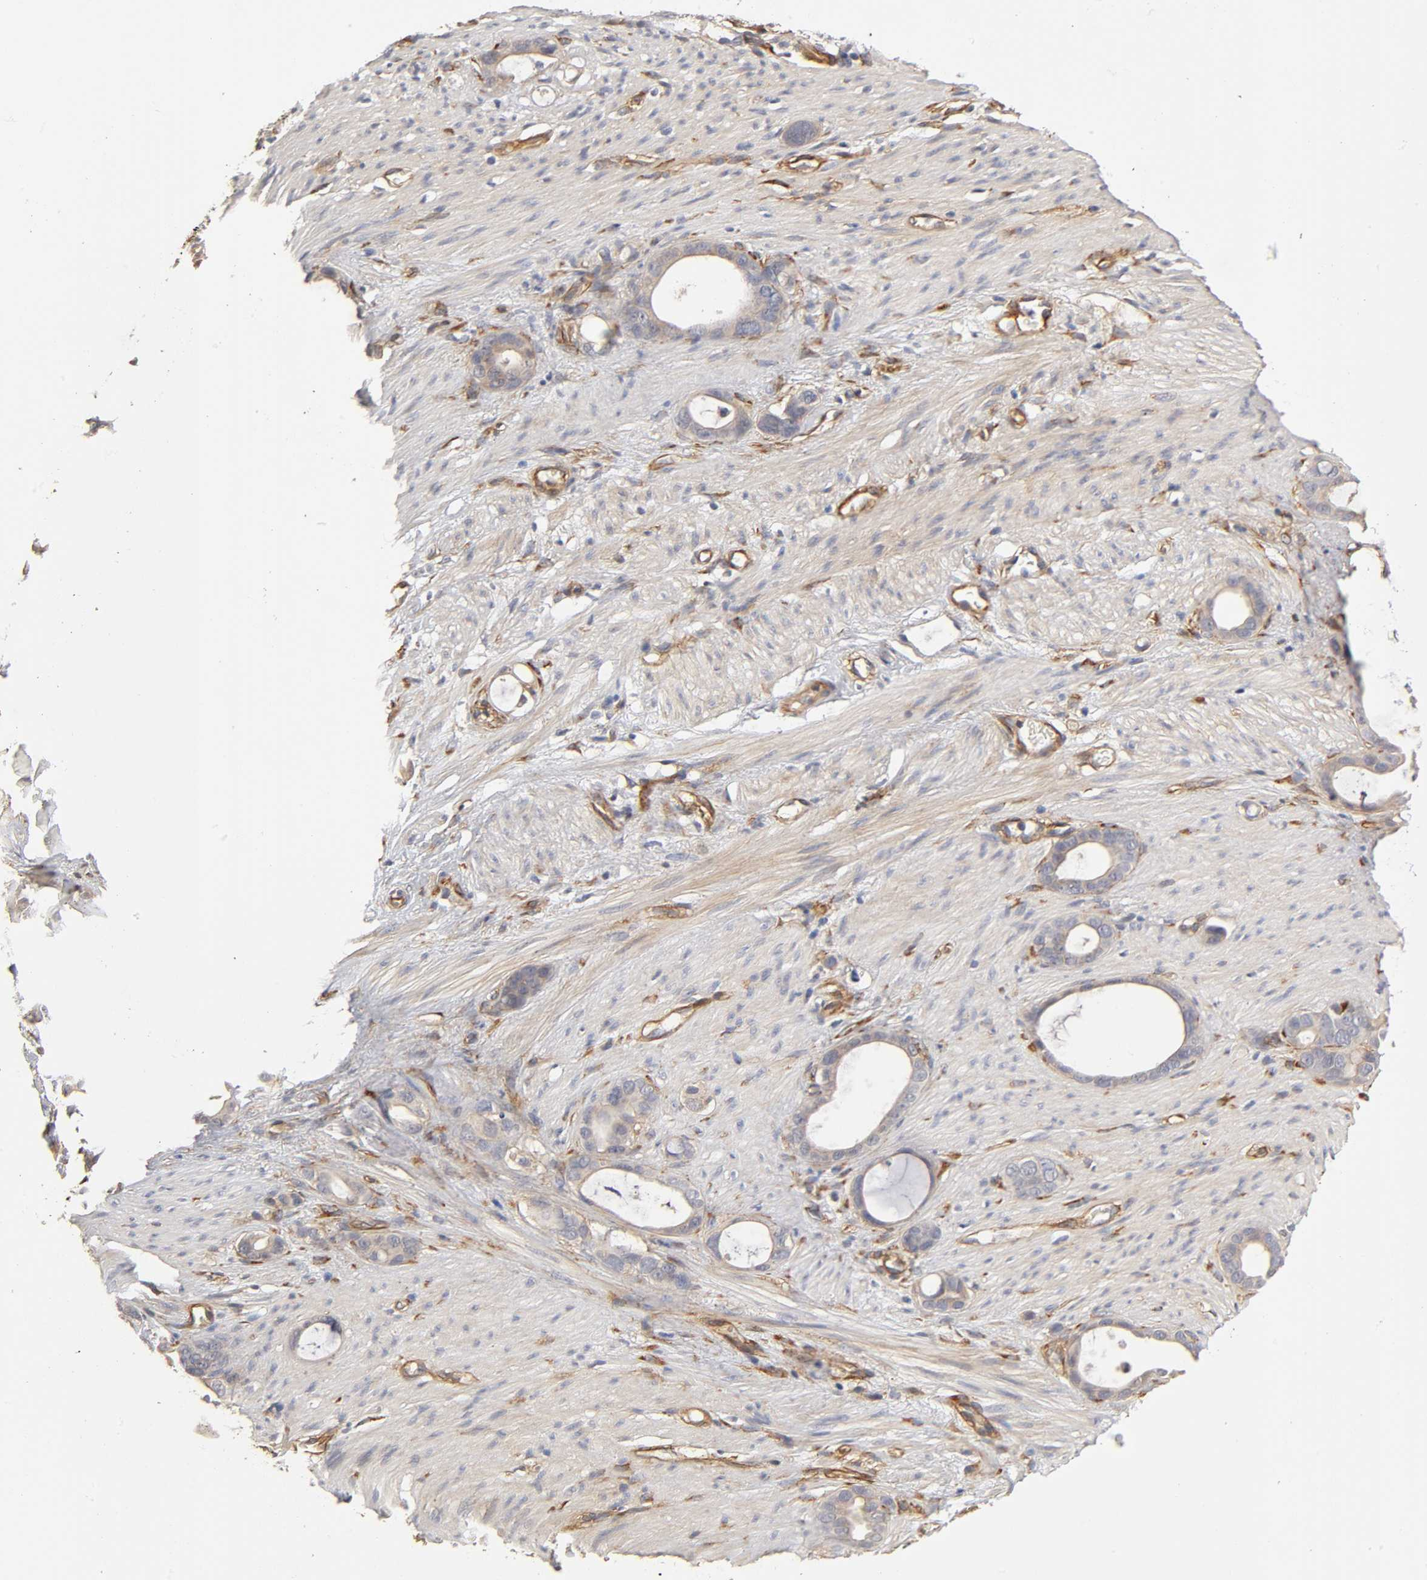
{"staining": {"intensity": "weak", "quantity": "<25%", "location": "cytoplasmic/membranous"}, "tissue": "stomach cancer", "cell_type": "Tumor cells", "image_type": "cancer", "snomed": [{"axis": "morphology", "description": "Adenocarcinoma, NOS"}, {"axis": "topography", "description": "Stomach"}], "caption": "Human stomach adenocarcinoma stained for a protein using immunohistochemistry (IHC) exhibits no expression in tumor cells.", "gene": "LAMB1", "patient": {"sex": "female", "age": 75}}